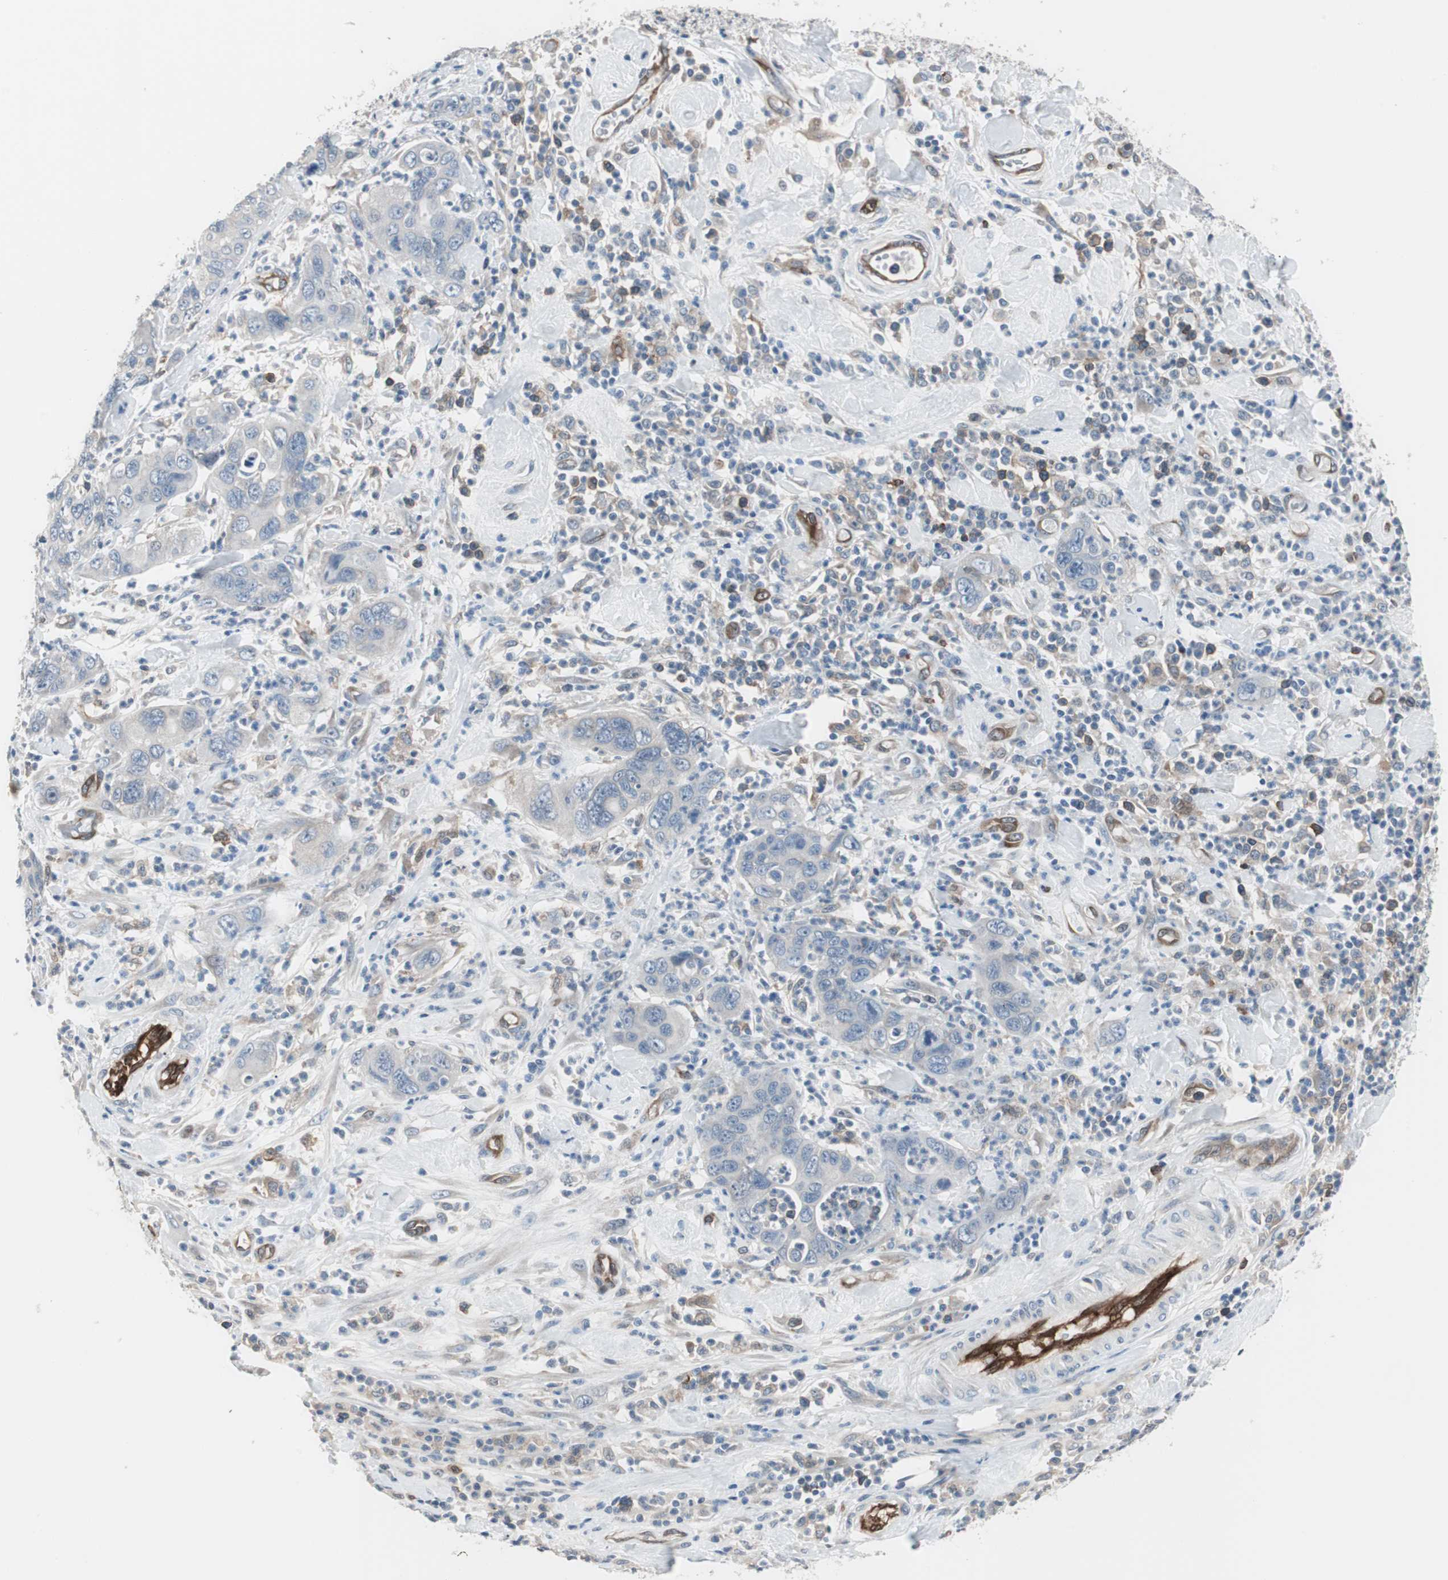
{"staining": {"intensity": "negative", "quantity": "none", "location": "none"}, "tissue": "pancreatic cancer", "cell_type": "Tumor cells", "image_type": "cancer", "snomed": [{"axis": "morphology", "description": "Adenocarcinoma, NOS"}, {"axis": "topography", "description": "Pancreas"}], "caption": "Tumor cells show no significant expression in pancreatic cancer.", "gene": "SWAP70", "patient": {"sex": "female", "age": 71}}